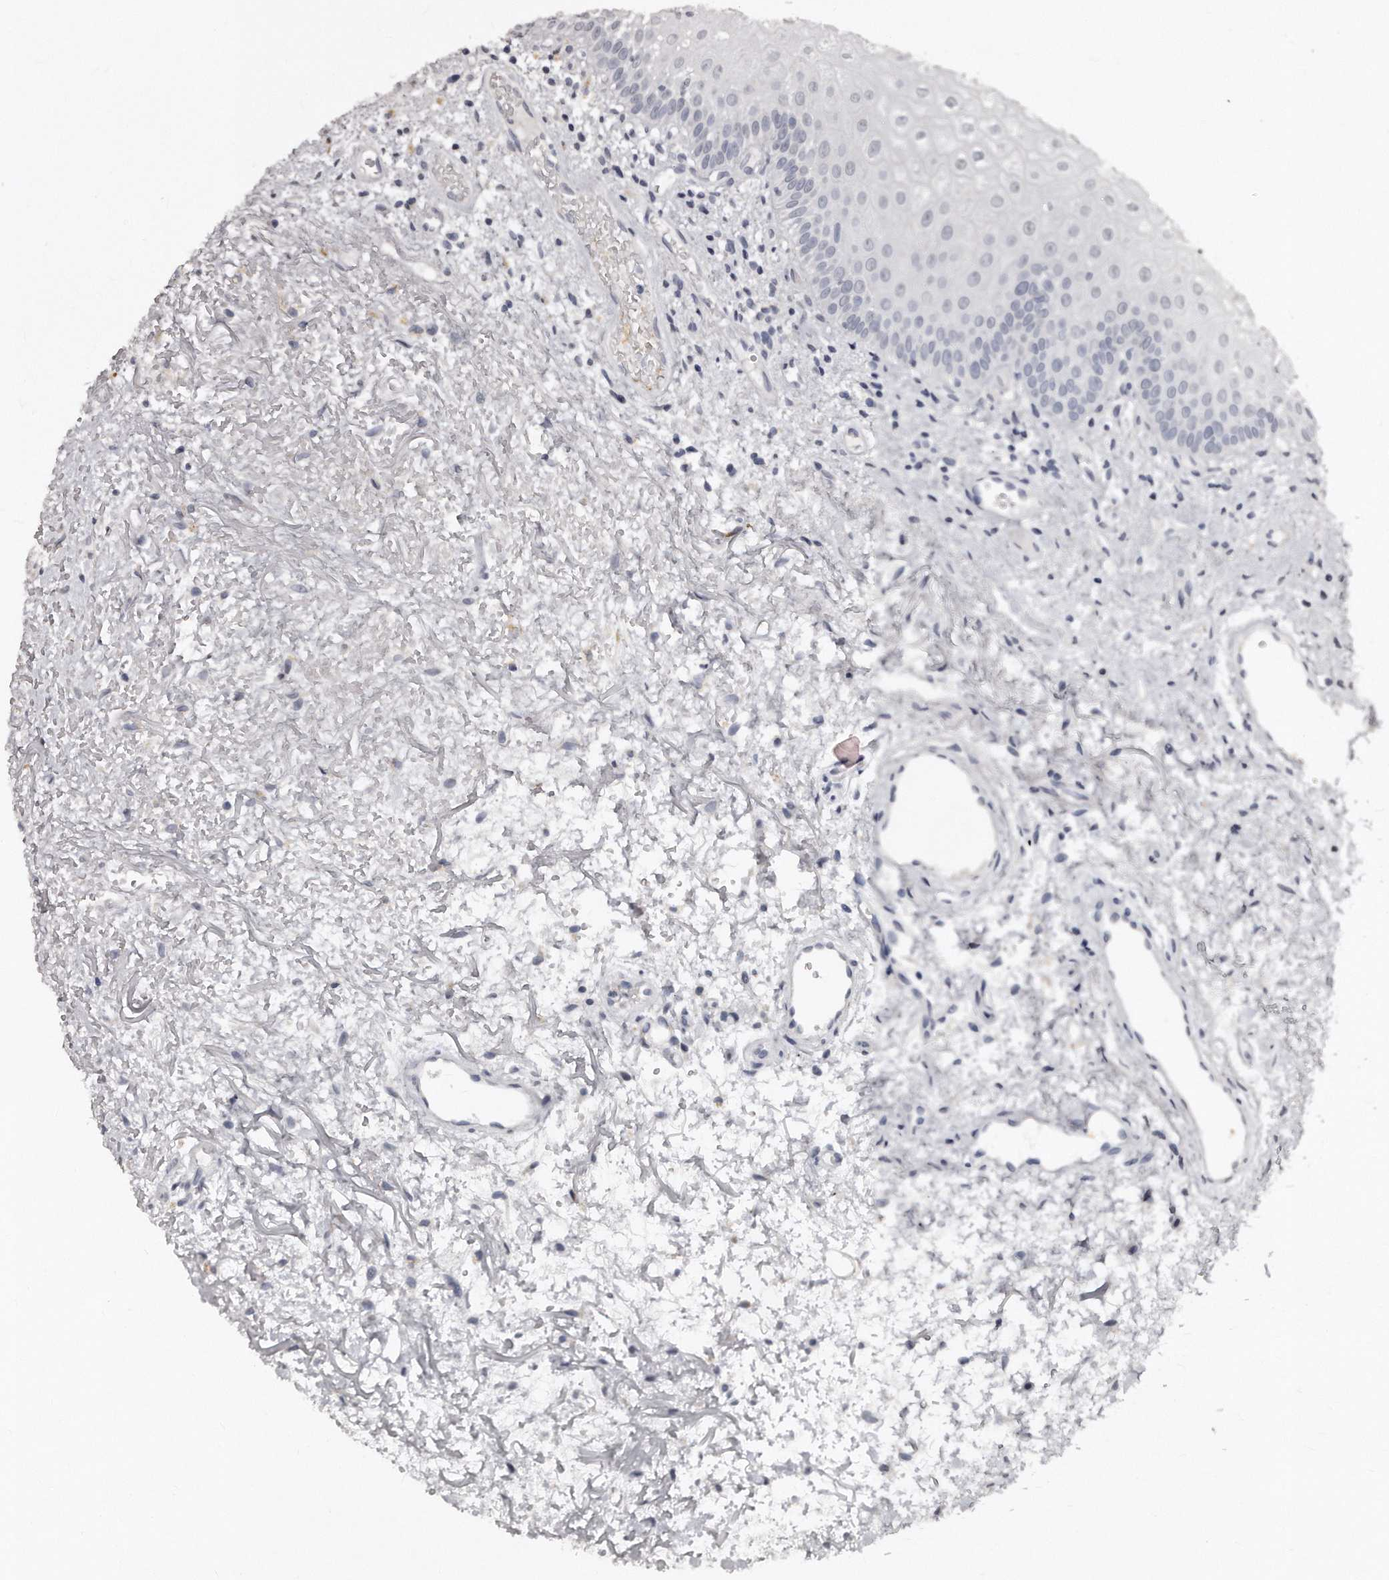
{"staining": {"intensity": "negative", "quantity": "none", "location": "none"}, "tissue": "oral mucosa", "cell_type": "Squamous epithelial cells", "image_type": "normal", "snomed": [{"axis": "morphology", "description": "Normal tissue, NOS"}, {"axis": "topography", "description": "Oral tissue"}], "caption": "The micrograph displays no significant staining in squamous epithelial cells of oral mucosa.", "gene": "TSHR", "patient": {"sex": "male", "age": 52}}